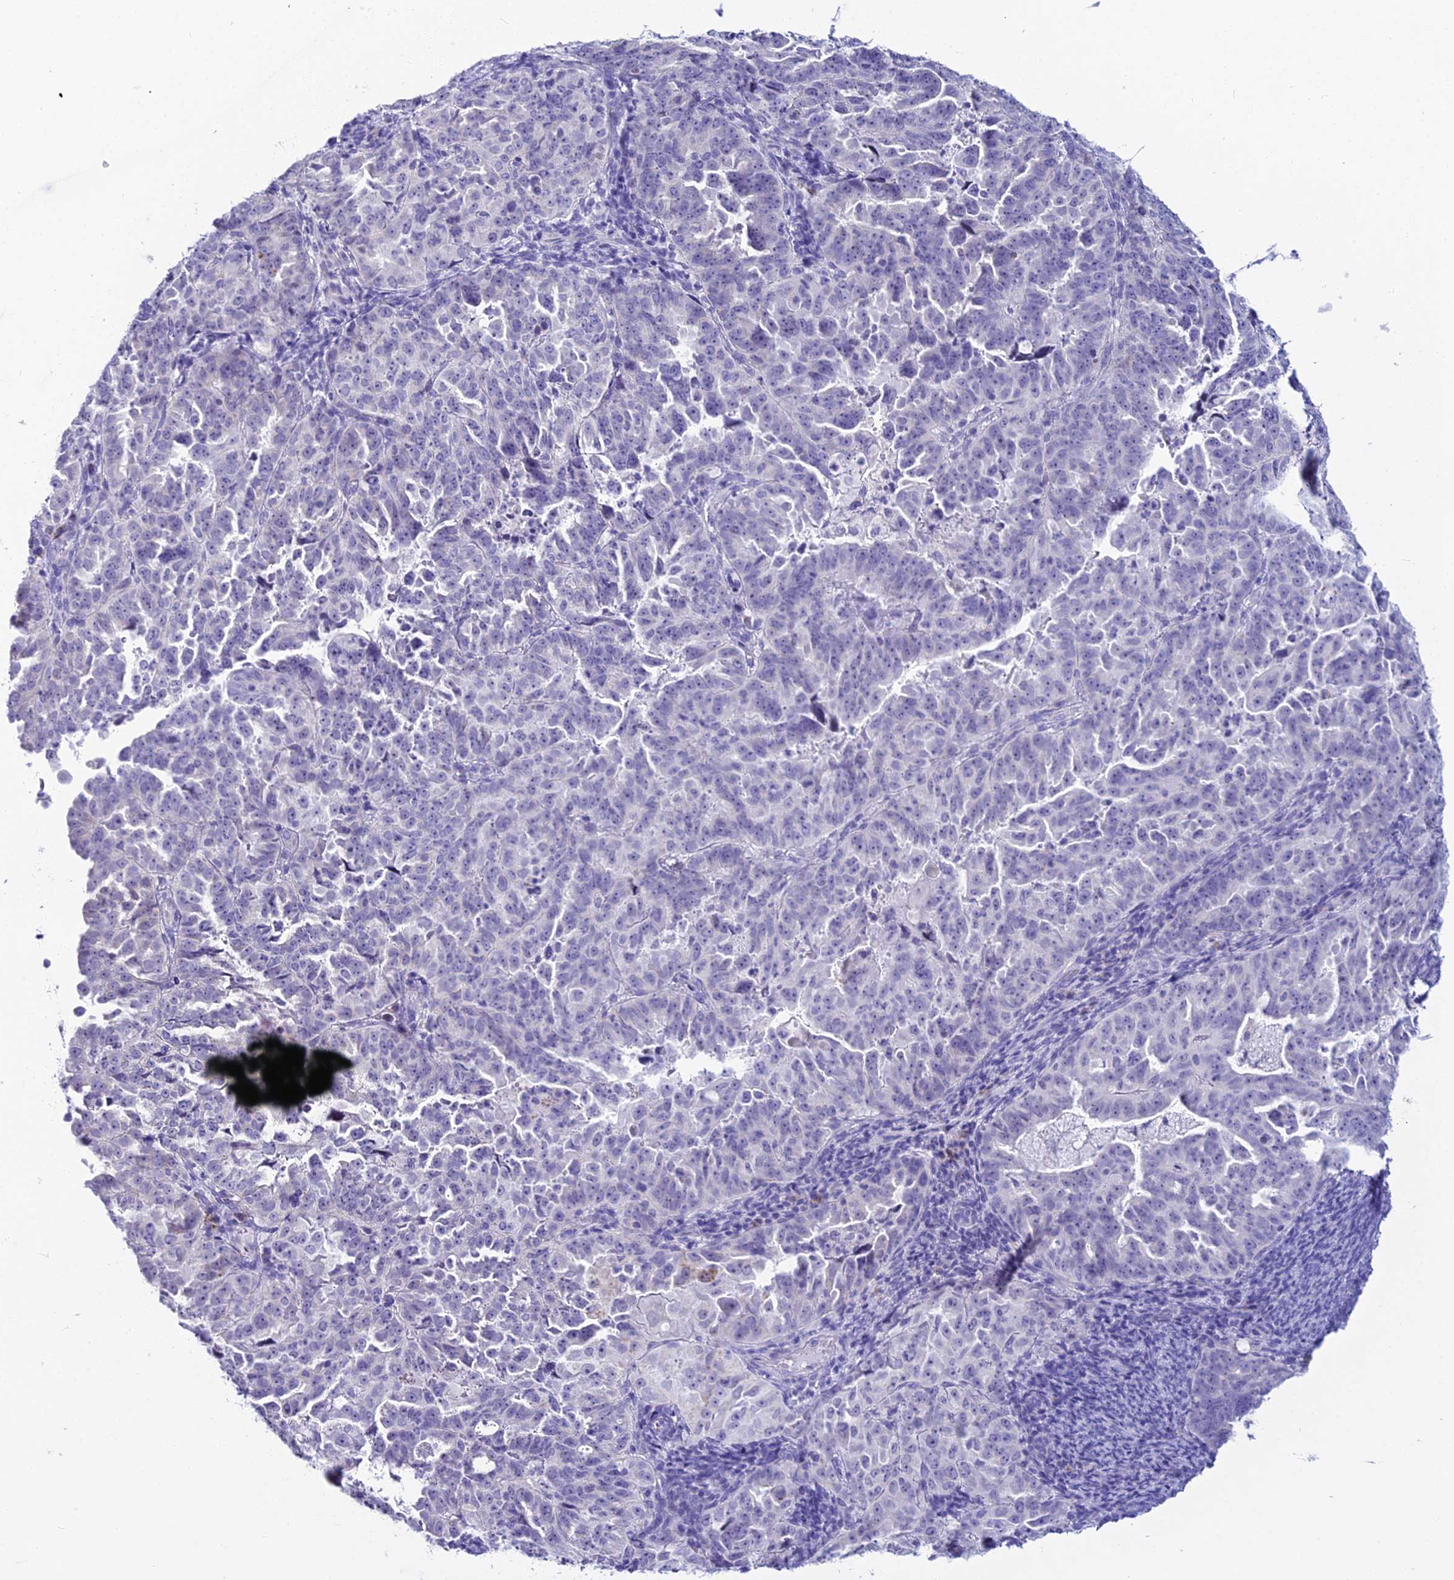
{"staining": {"intensity": "negative", "quantity": "none", "location": "none"}, "tissue": "endometrial cancer", "cell_type": "Tumor cells", "image_type": "cancer", "snomed": [{"axis": "morphology", "description": "Adenocarcinoma, NOS"}, {"axis": "topography", "description": "Endometrium"}], "caption": "This is an immunohistochemistry (IHC) micrograph of adenocarcinoma (endometrial). There is no positivity in tumor cells.", "gene": "CGB2", "patient": {"sex": "female", "age": 65}}